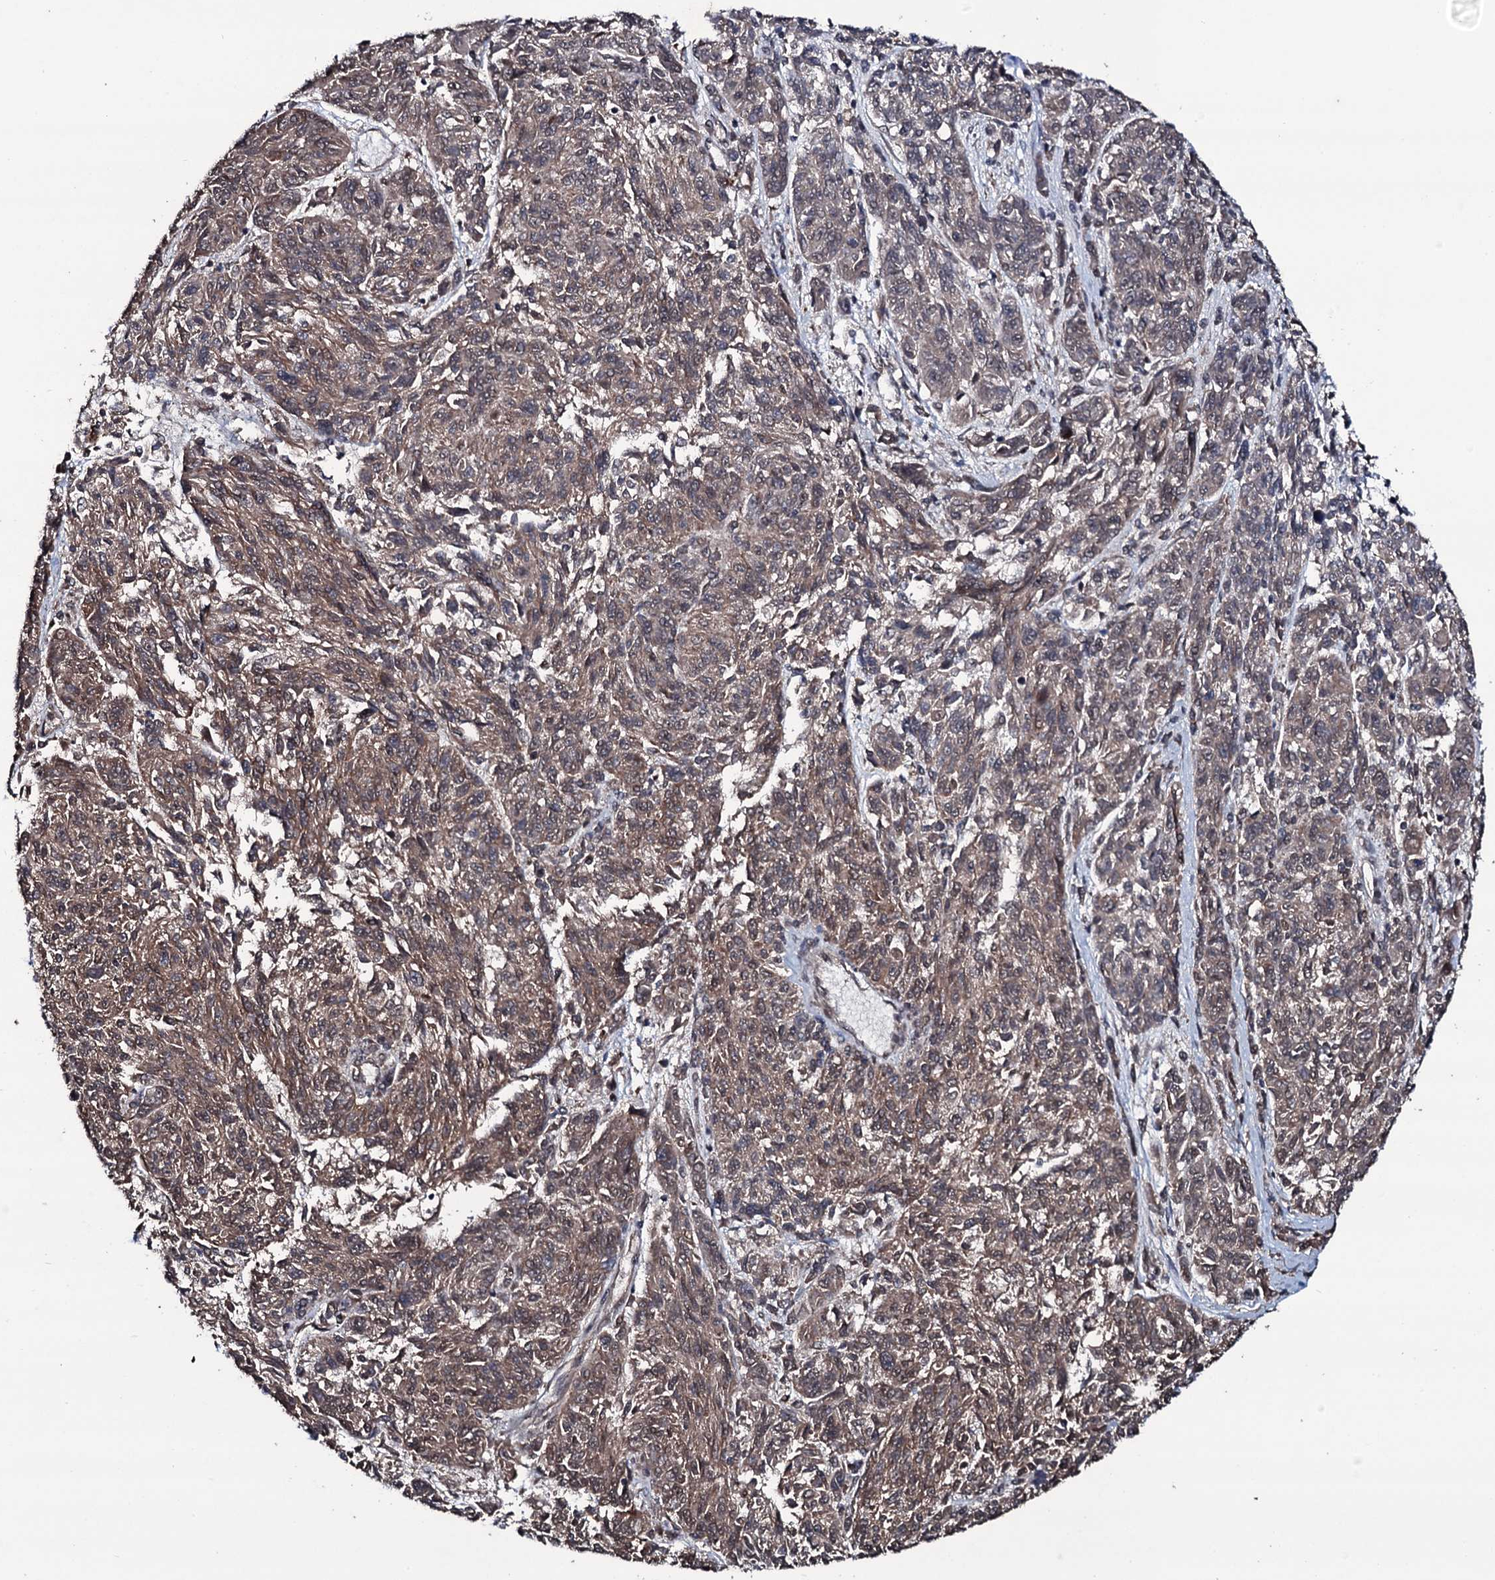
{"staining": {"intensity": "weak", "quantity": ">75%", "location": "cytoplasmic/membranous"}, "tissue": "melanoma", "cell_type": "Tumor cells", "image_type": "cancer", "snomed": [{"axis": "morphology", "description": "Malignant melanoma, NOS"}, {"axis": "topography", "description": "Skin"}], "caption": "The immunohistochemical stain highlights weak cytoplasmic/membranous positivity in tumor cells of melanoma tissue.", "gene": "MRPS31", "patient": {"sex": "male", "age": 53}}